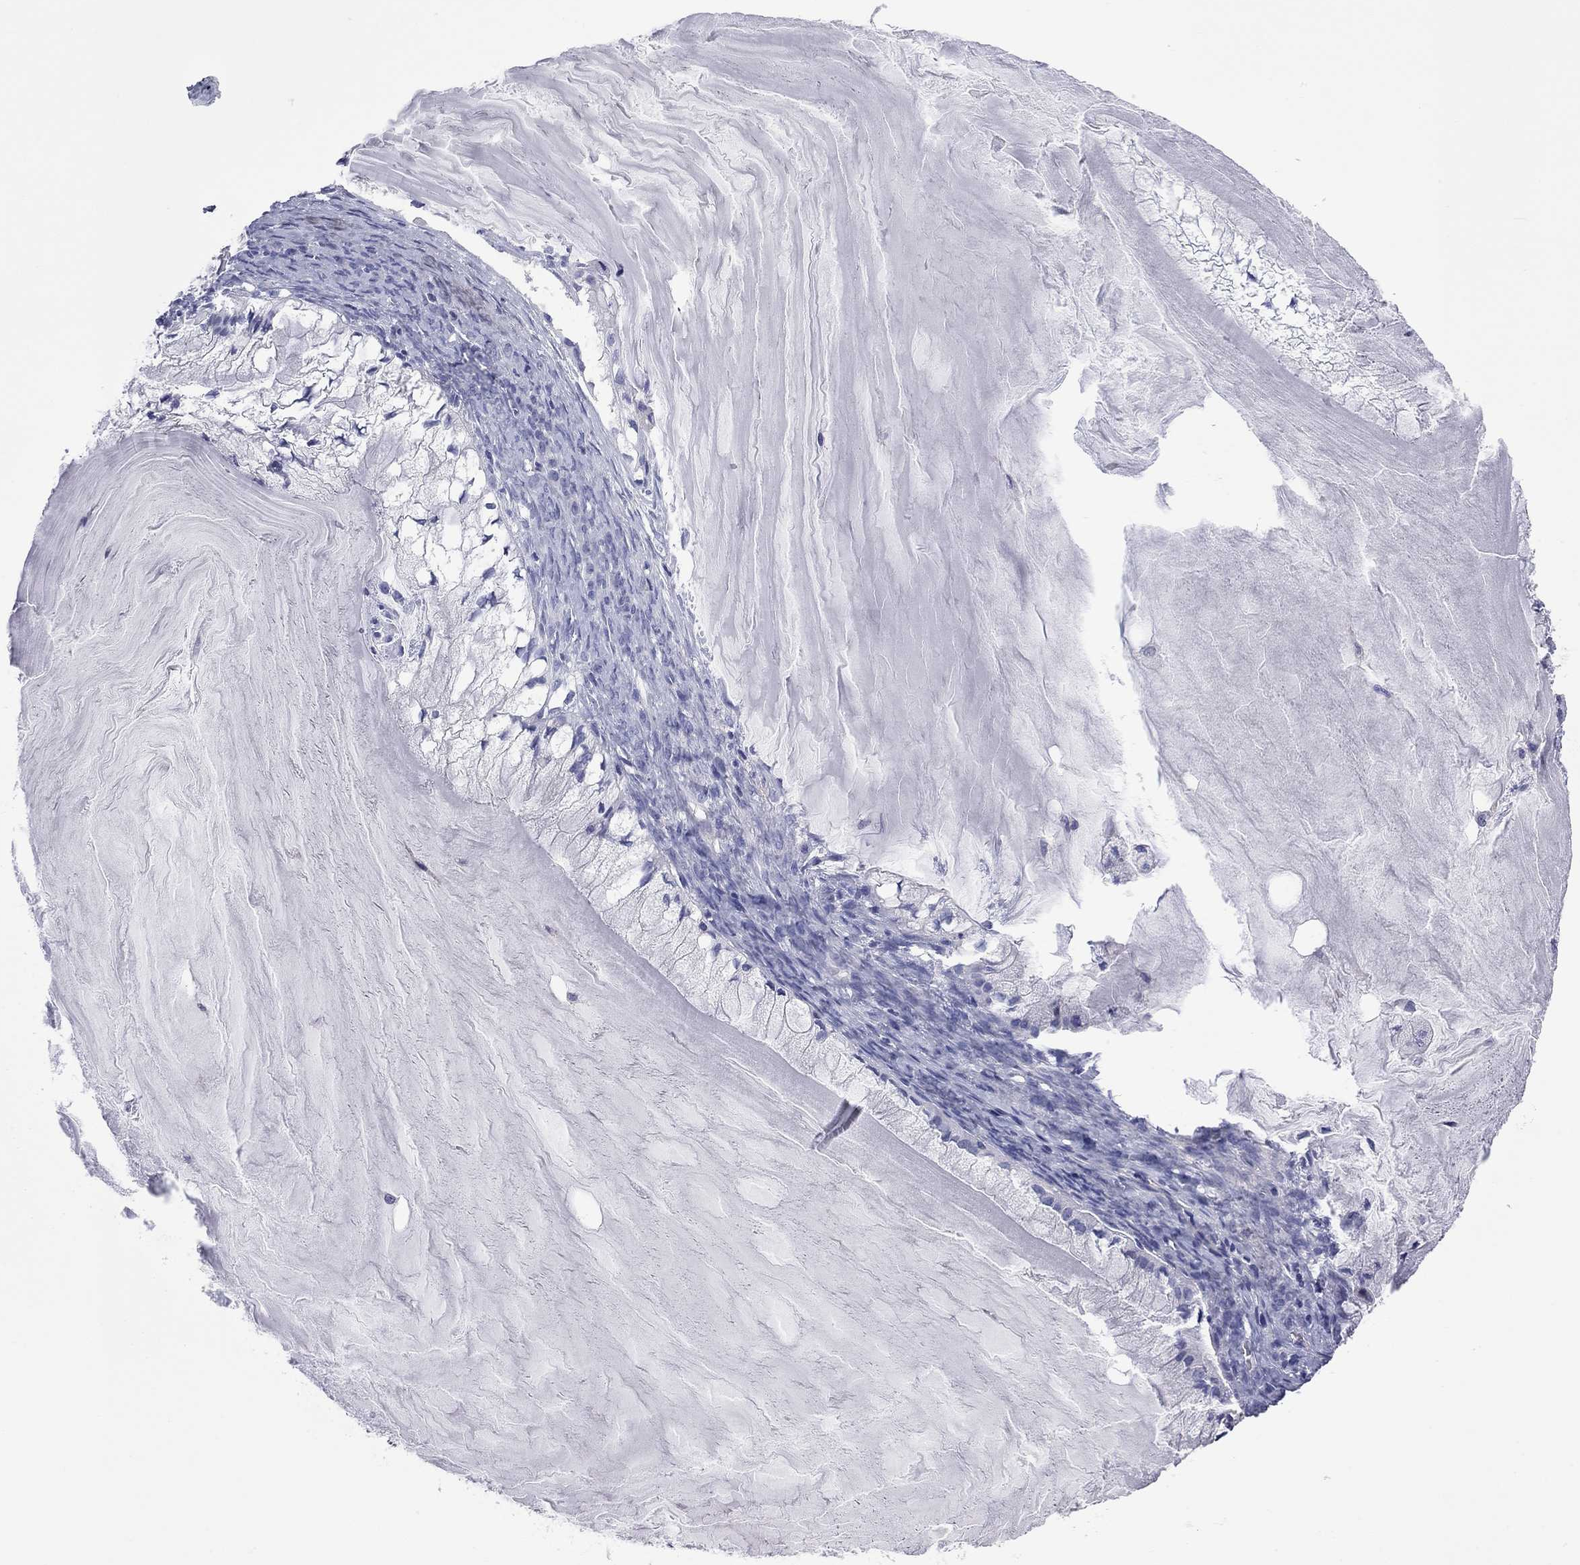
{"staining": {"intensity": "negative", "quantity": "none", "location": "none"}, "tissue": "ovarian cancer", "cell_type": "Tumor cells", "image_type": "cancer", "snomed": [{"axis": "morphology", "description": "Cystadenocarcinoma, mucinous, NOS"}, {"axis": "topography", "description": "Ovary"}], "caption": "Tumor cells are negative for brown protein staining in ovarian cancer (mucinous cystadenocarcinoma).", "gene": "ACTL7B", "patient": {"sex": "female", "age": 57}}